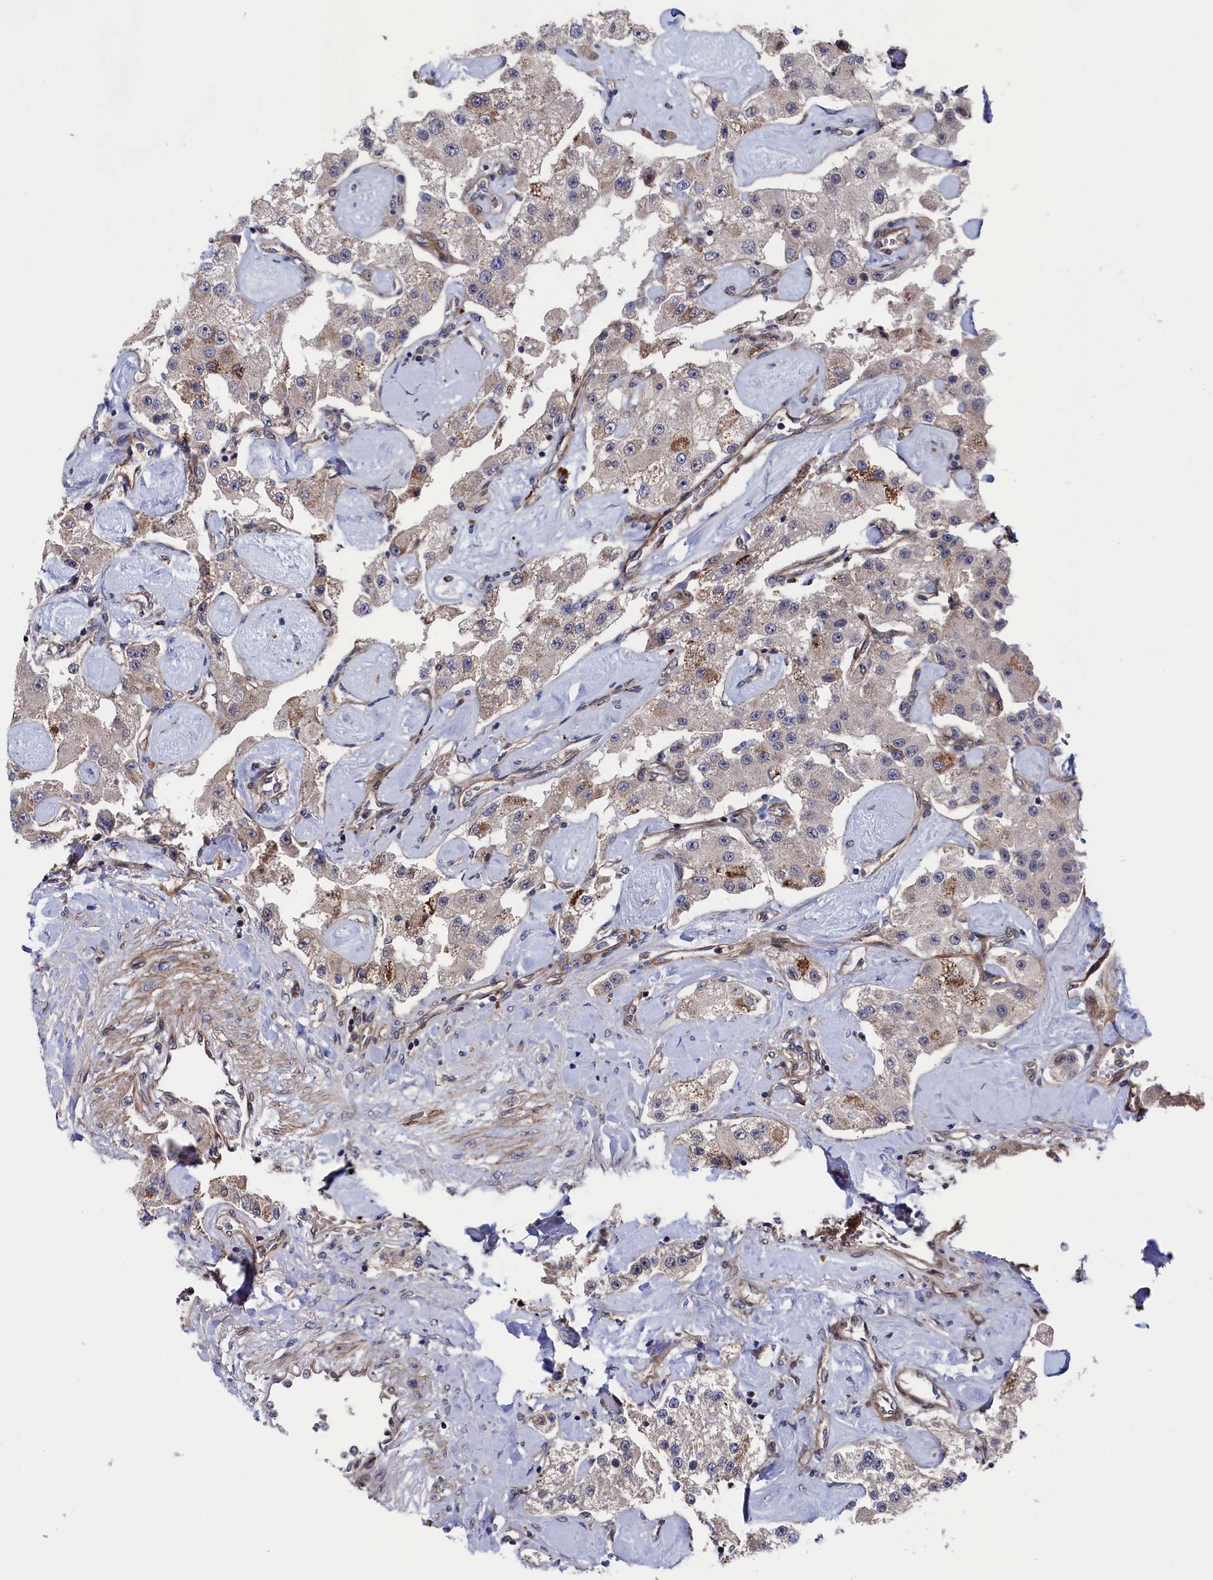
{"staining": {"intensity": "weak", "quantity": "<25%", "location": "cytoplasmic/membranous"}, "tissue": "carcinoid", "cell_type": "Tumor cells", "image_type": "cancer", "snomed": [{"axis": "morphology", "description": "Carcinoid, malignant, NOS"}, {"axis": "topography", "description": "Pancreas"}], "caption": "Tumor cells show no significant positivity in carcinoid (malignant). (Stains: DAB immunohistochemistry (IHC) with hematoxylin counter stain, Microscopy: brightfield microscopy at high magnification).", "gene": "ZNF891", "patient": {"sex": "male", "age": 41}}